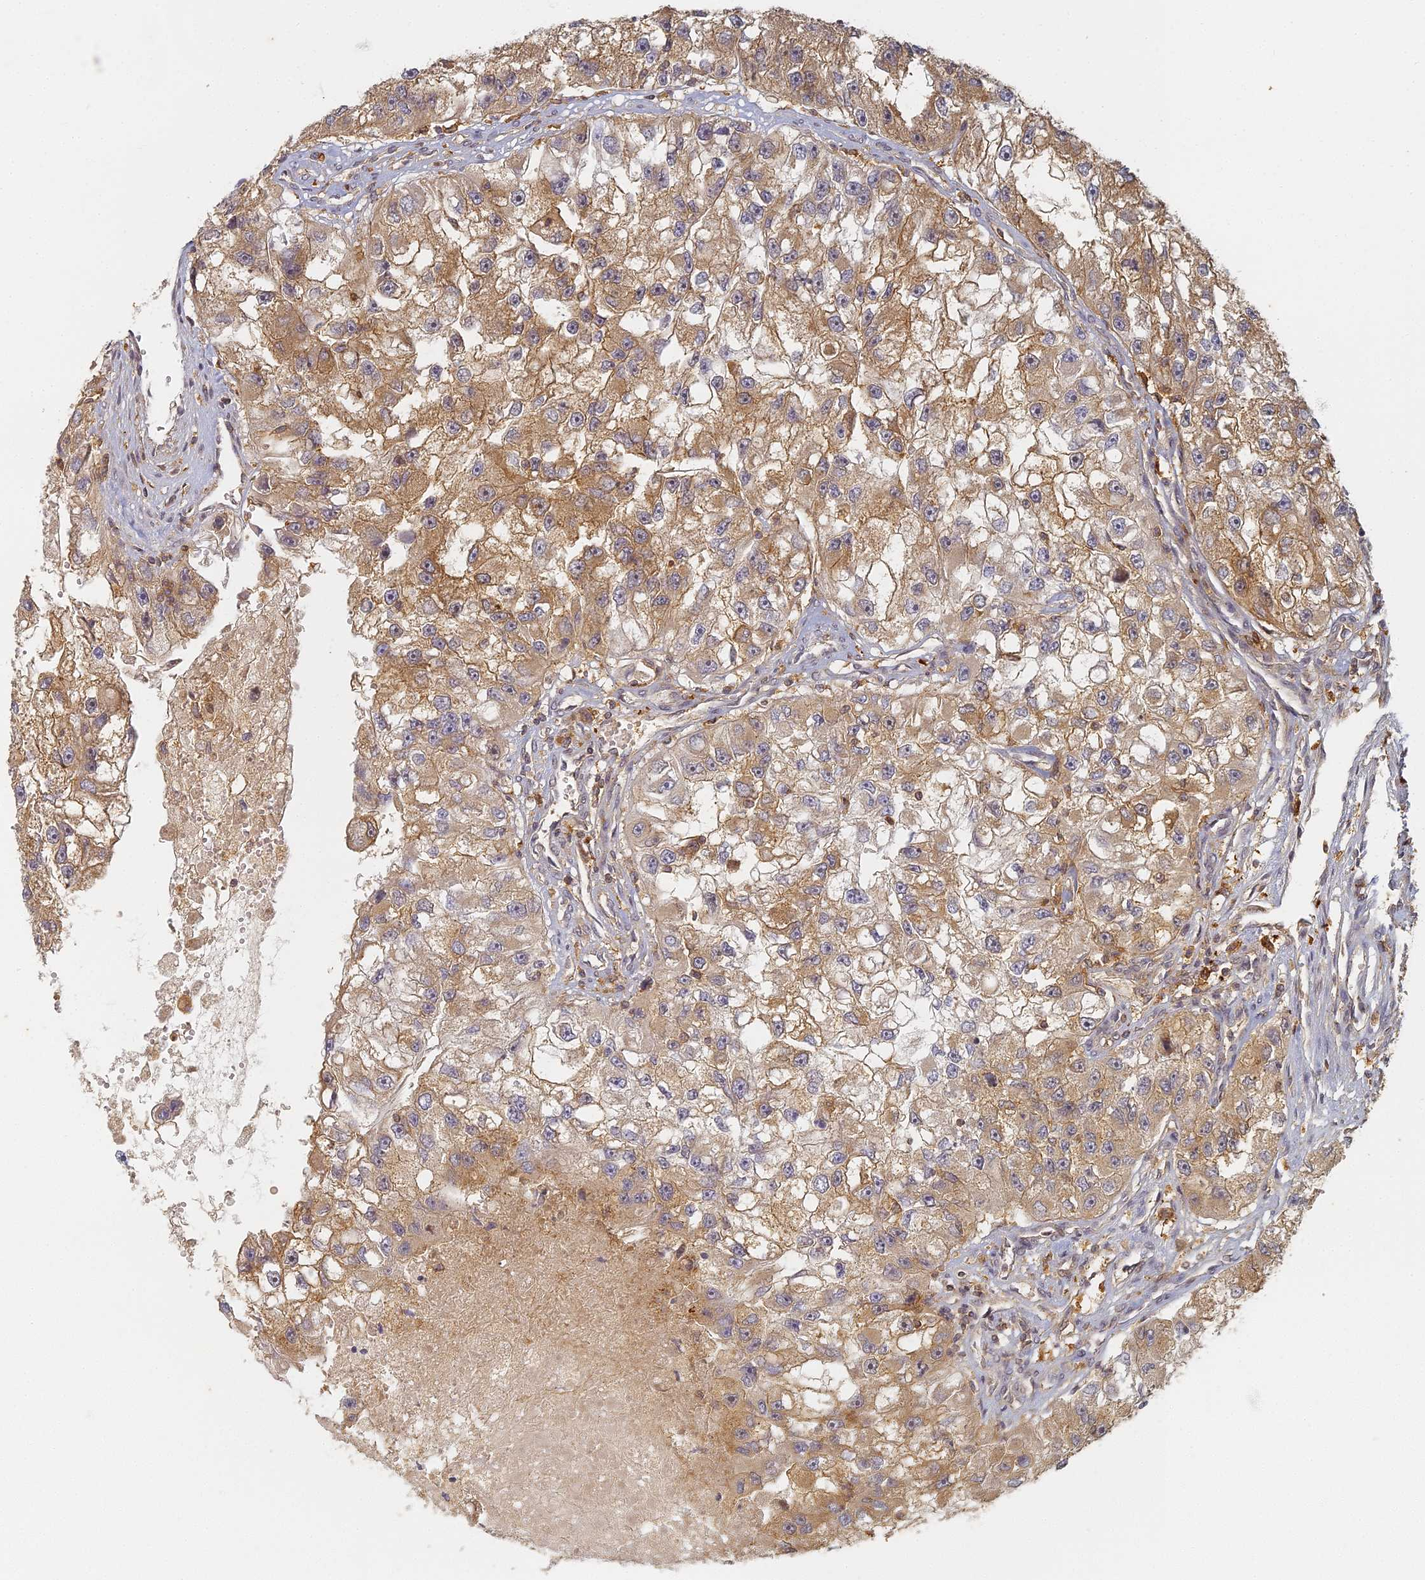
{"staining": {"intensity": "moderate", "quantity": ">75%", "location": "cytoplasmic/membranous"}, "tissue": "renal cancer", "cell_type": "Tumor cells", "image_type": "cancer", "snomed": [{"axis": "morphology", "description": "Adenocarcinoma, NOS"}, {"axis": "topography", "description": "Kidney"}], "caption": "This histopathology image shows renal adenocarcinoma stained with immunohistochemistry (IHC) to label a protein in brown. The cytoplasmic/membranous of tumor cells show moderate positivity for the protein. Nuclei are counter-stained blue.", "gene": "INO80D", "patient": {"sex": "male", "age": 63}}